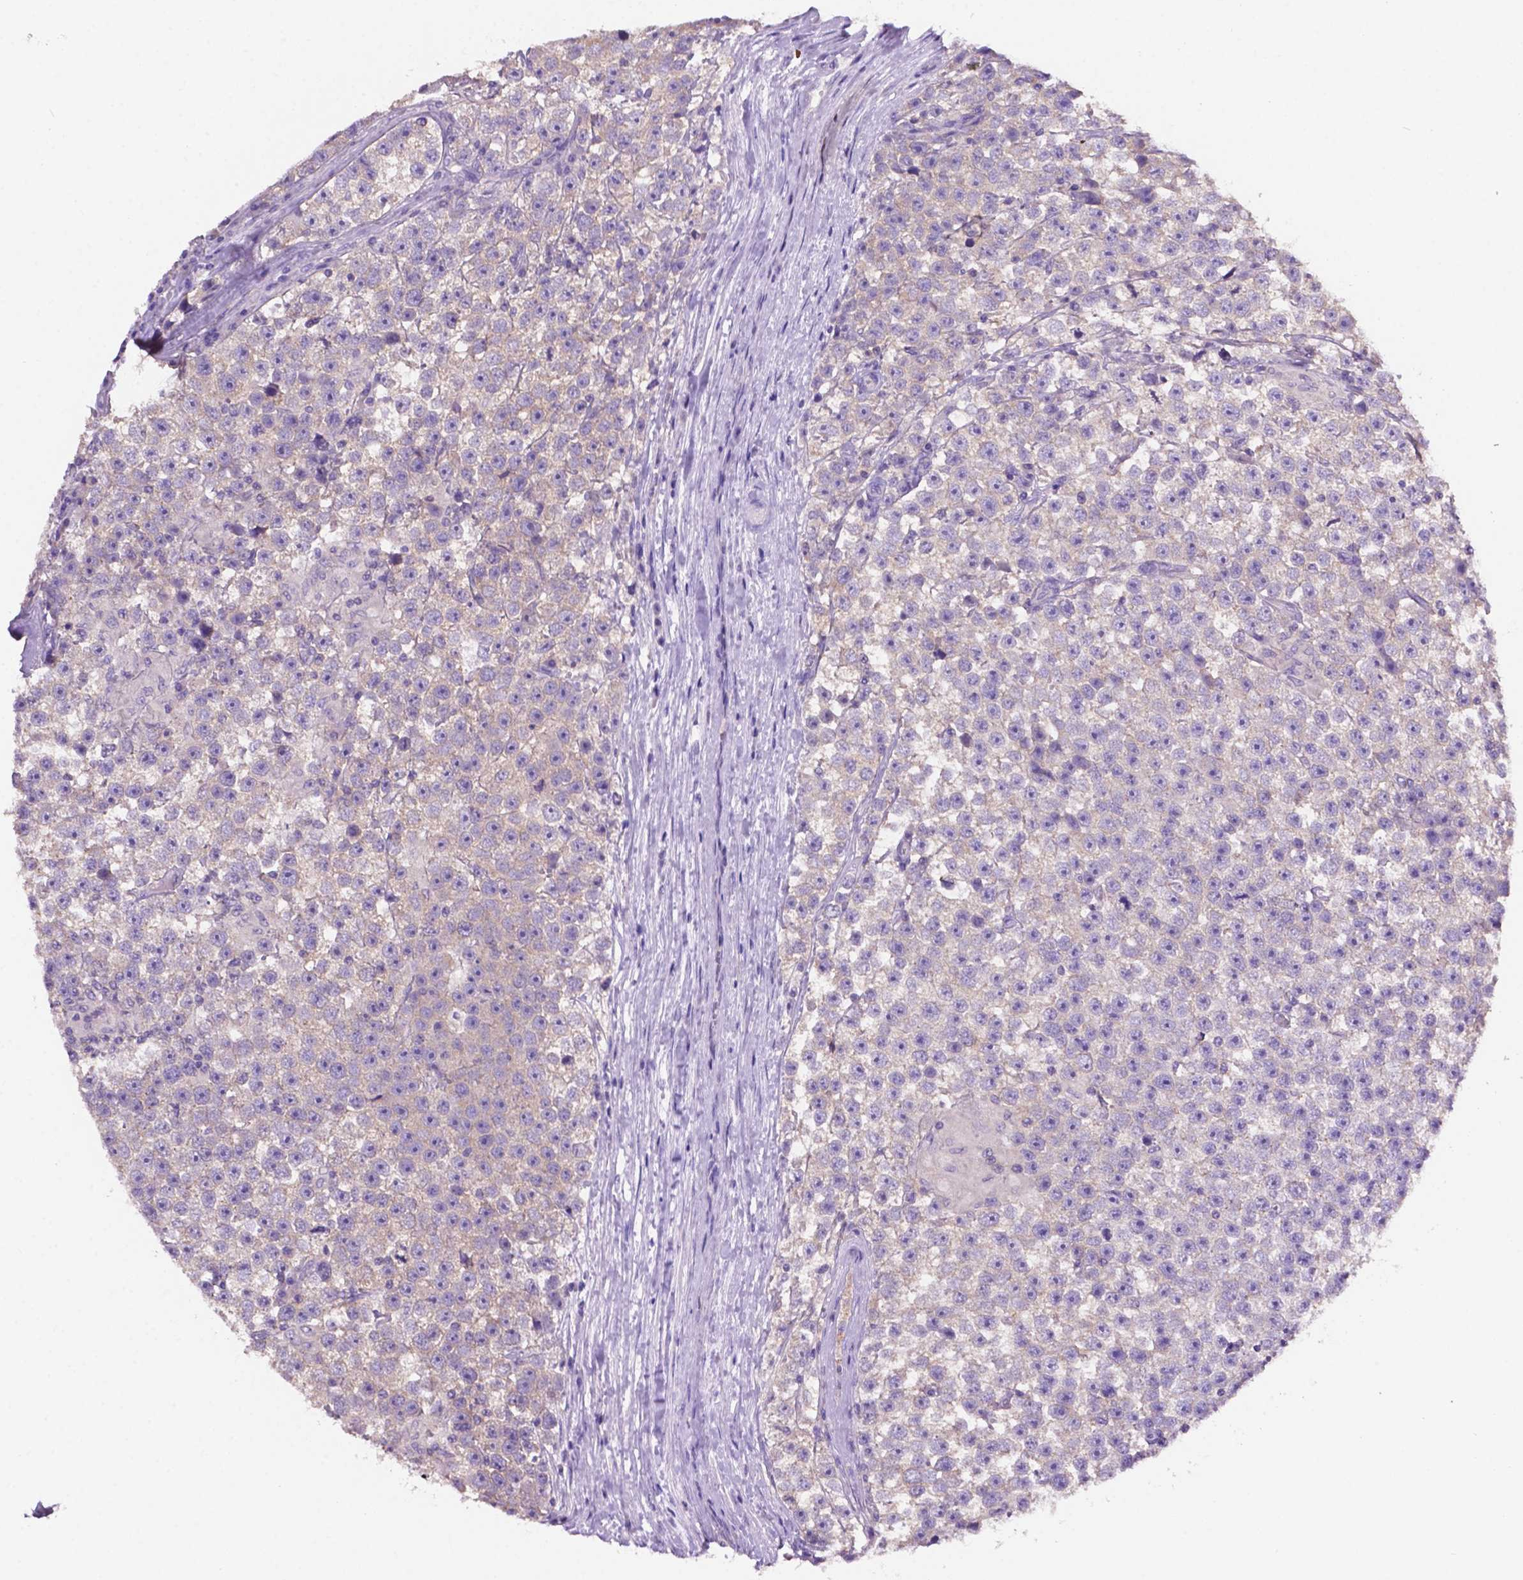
{"staining": {"intensity": "negative", "quantity": "none", "location": "none"}, "tissue": "testis cancer", "cell_type": "Tumor cells", "image_type": "cancer", "snomed": [{"axis": "morphology", "description": "Seminoma, NOS"}, {"axis": "topography", "description": "Testis"}], "caption": "Immunohistochemistry of human testis cancer (seminoma) demonstrates no staining in tumor cells.", "gene": "PRPS2", "patient": {"sex": "male", "age": 31}}